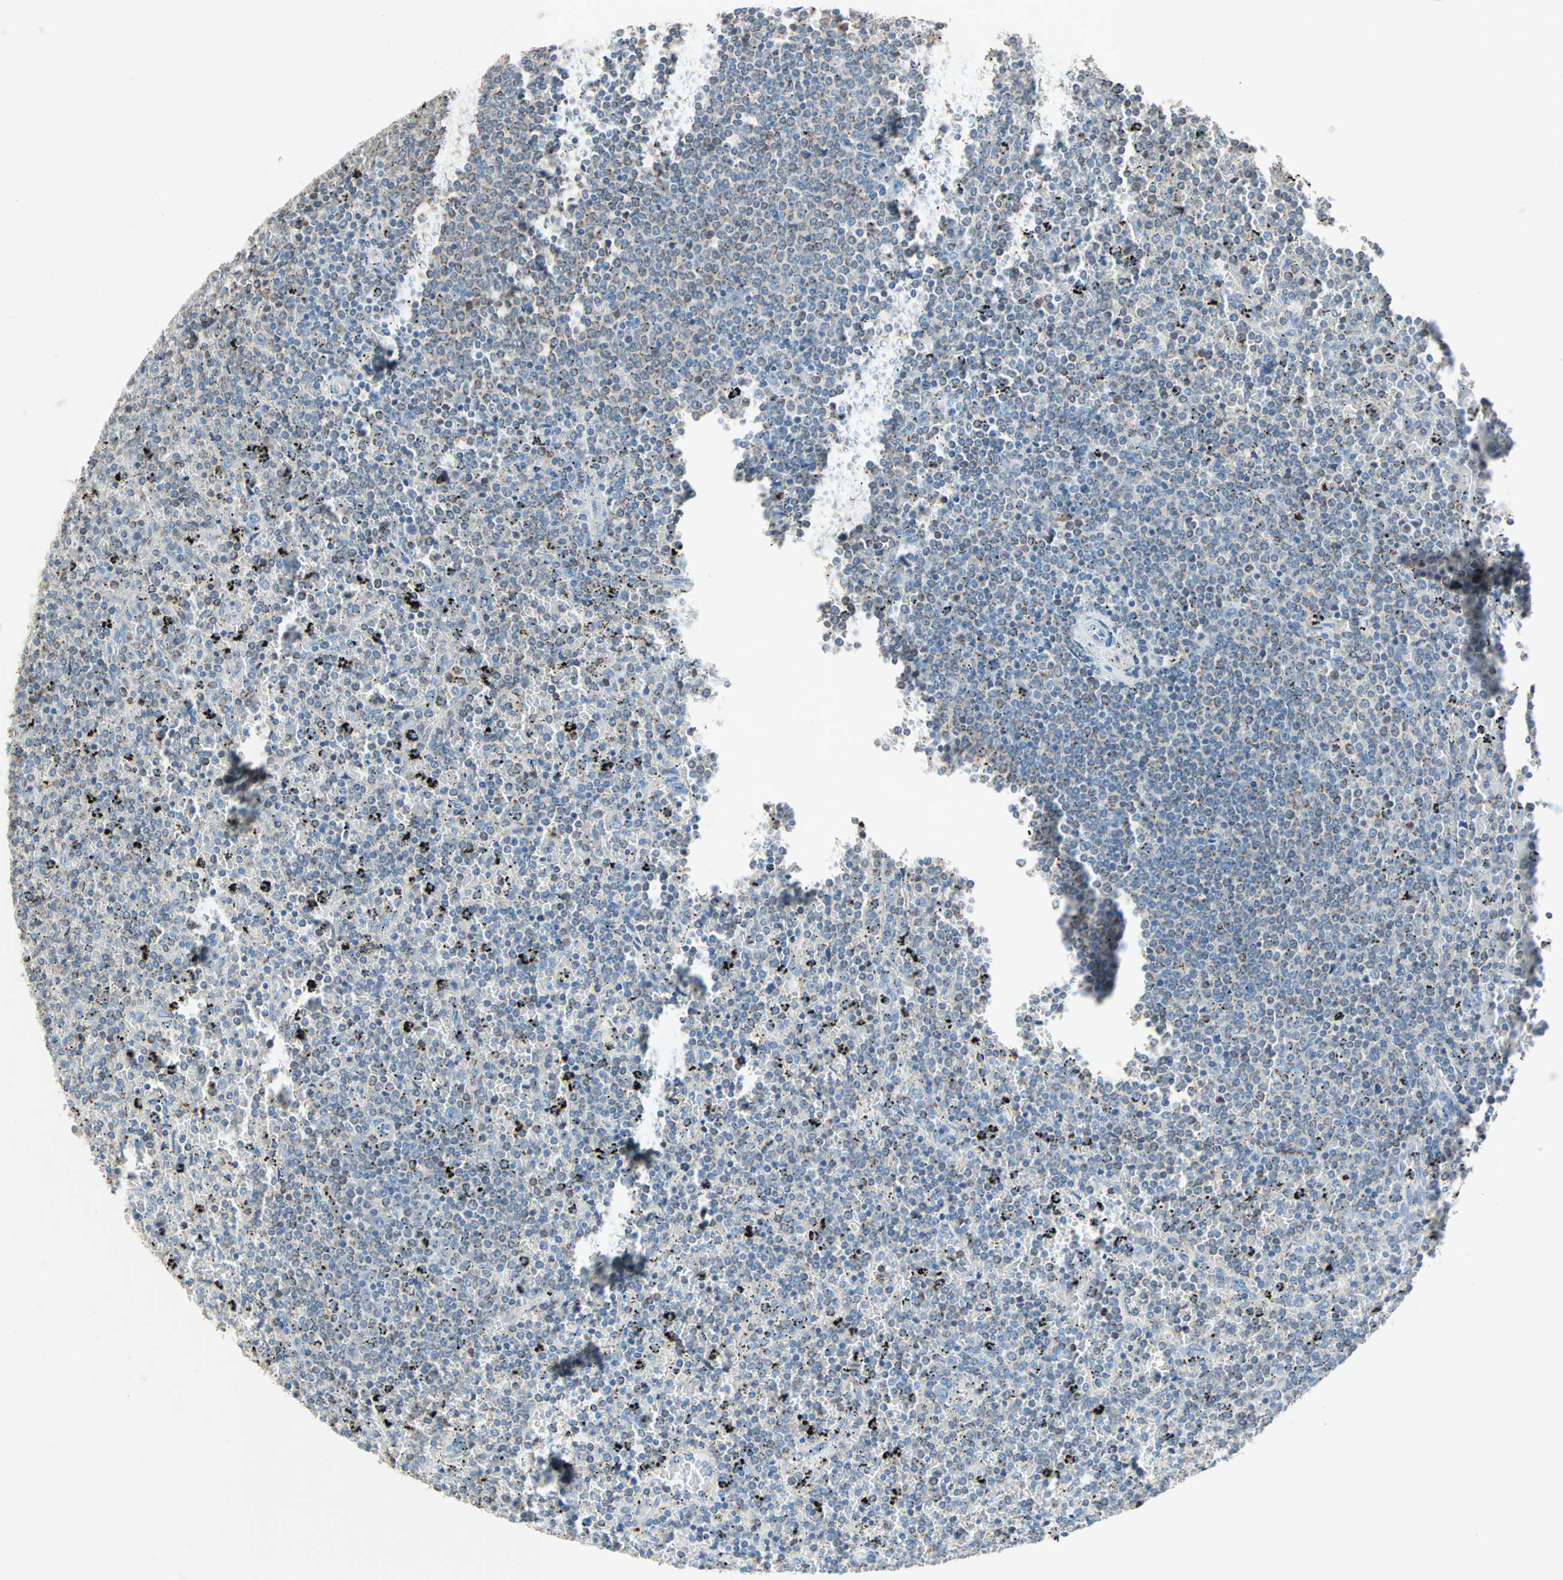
{"staining": {"intensity": "weak", "quantity": "<25%", "location": "cytoplasmic/membranous"}, "tissue": "lymphoma", "cell_type": "Tumor cells", "image_type": "cancer", "snomed": [{"axis": "morphology", "description": "Malignant lymphoma, non-Hodgkin's type, Low grade"}, {"axis": "topography", "description": "Spleen"}], "caption": "Immunohistochemistry (IHC) of malignant lymphoma, non-Hodgkin's type (low-grade) displays no staining in tumor cells.", "gene": "ACVRL1", "patient": {"sex": "female", "age": 77}}